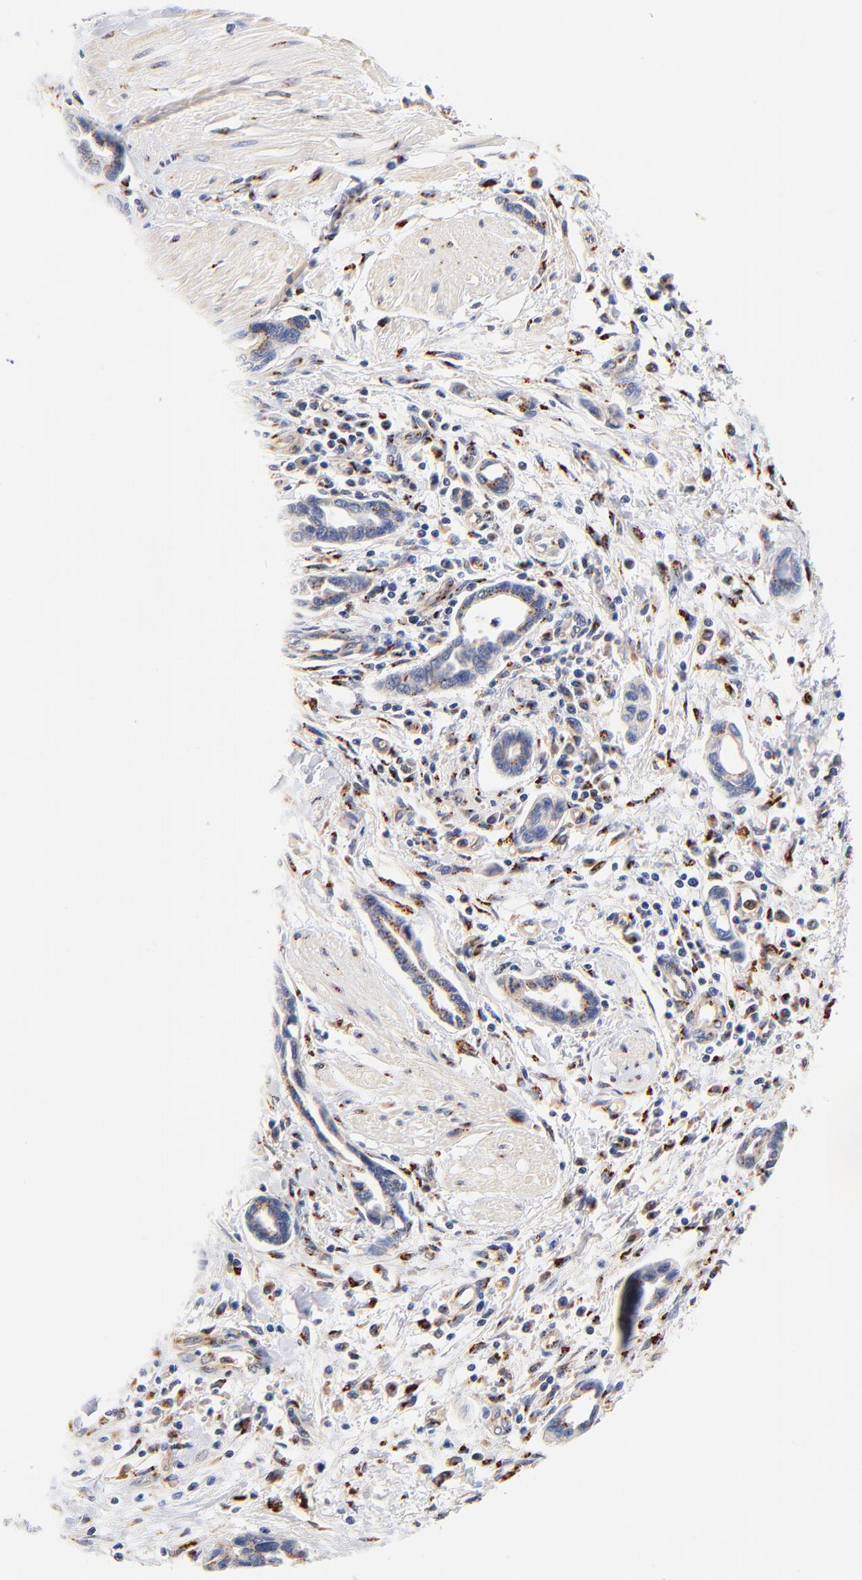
{"staining": {"intensity": "weak", "quantity": "<25%", "location": "cytoplasmic/membranous"}, "tissue": "pancreatic cancer", "cell_type": "Tumor cells", "image_type": "cancer", "snomed": [{"axis": "morphology", "description": "Adenocarcinoma, NOS"}, {"axis": "topography", "description": "Pancreas"}], "caption": "Histopathology image shows no protein staining in tumor cells of adenocarcinoma (pancreatic) tissue. (Brightfield microscopy of DAB (3,3'-diaminobenzidine) IHC at high magnification).", "gene": "FMNL3", "patient": {"sex": "female", "age": 57}}